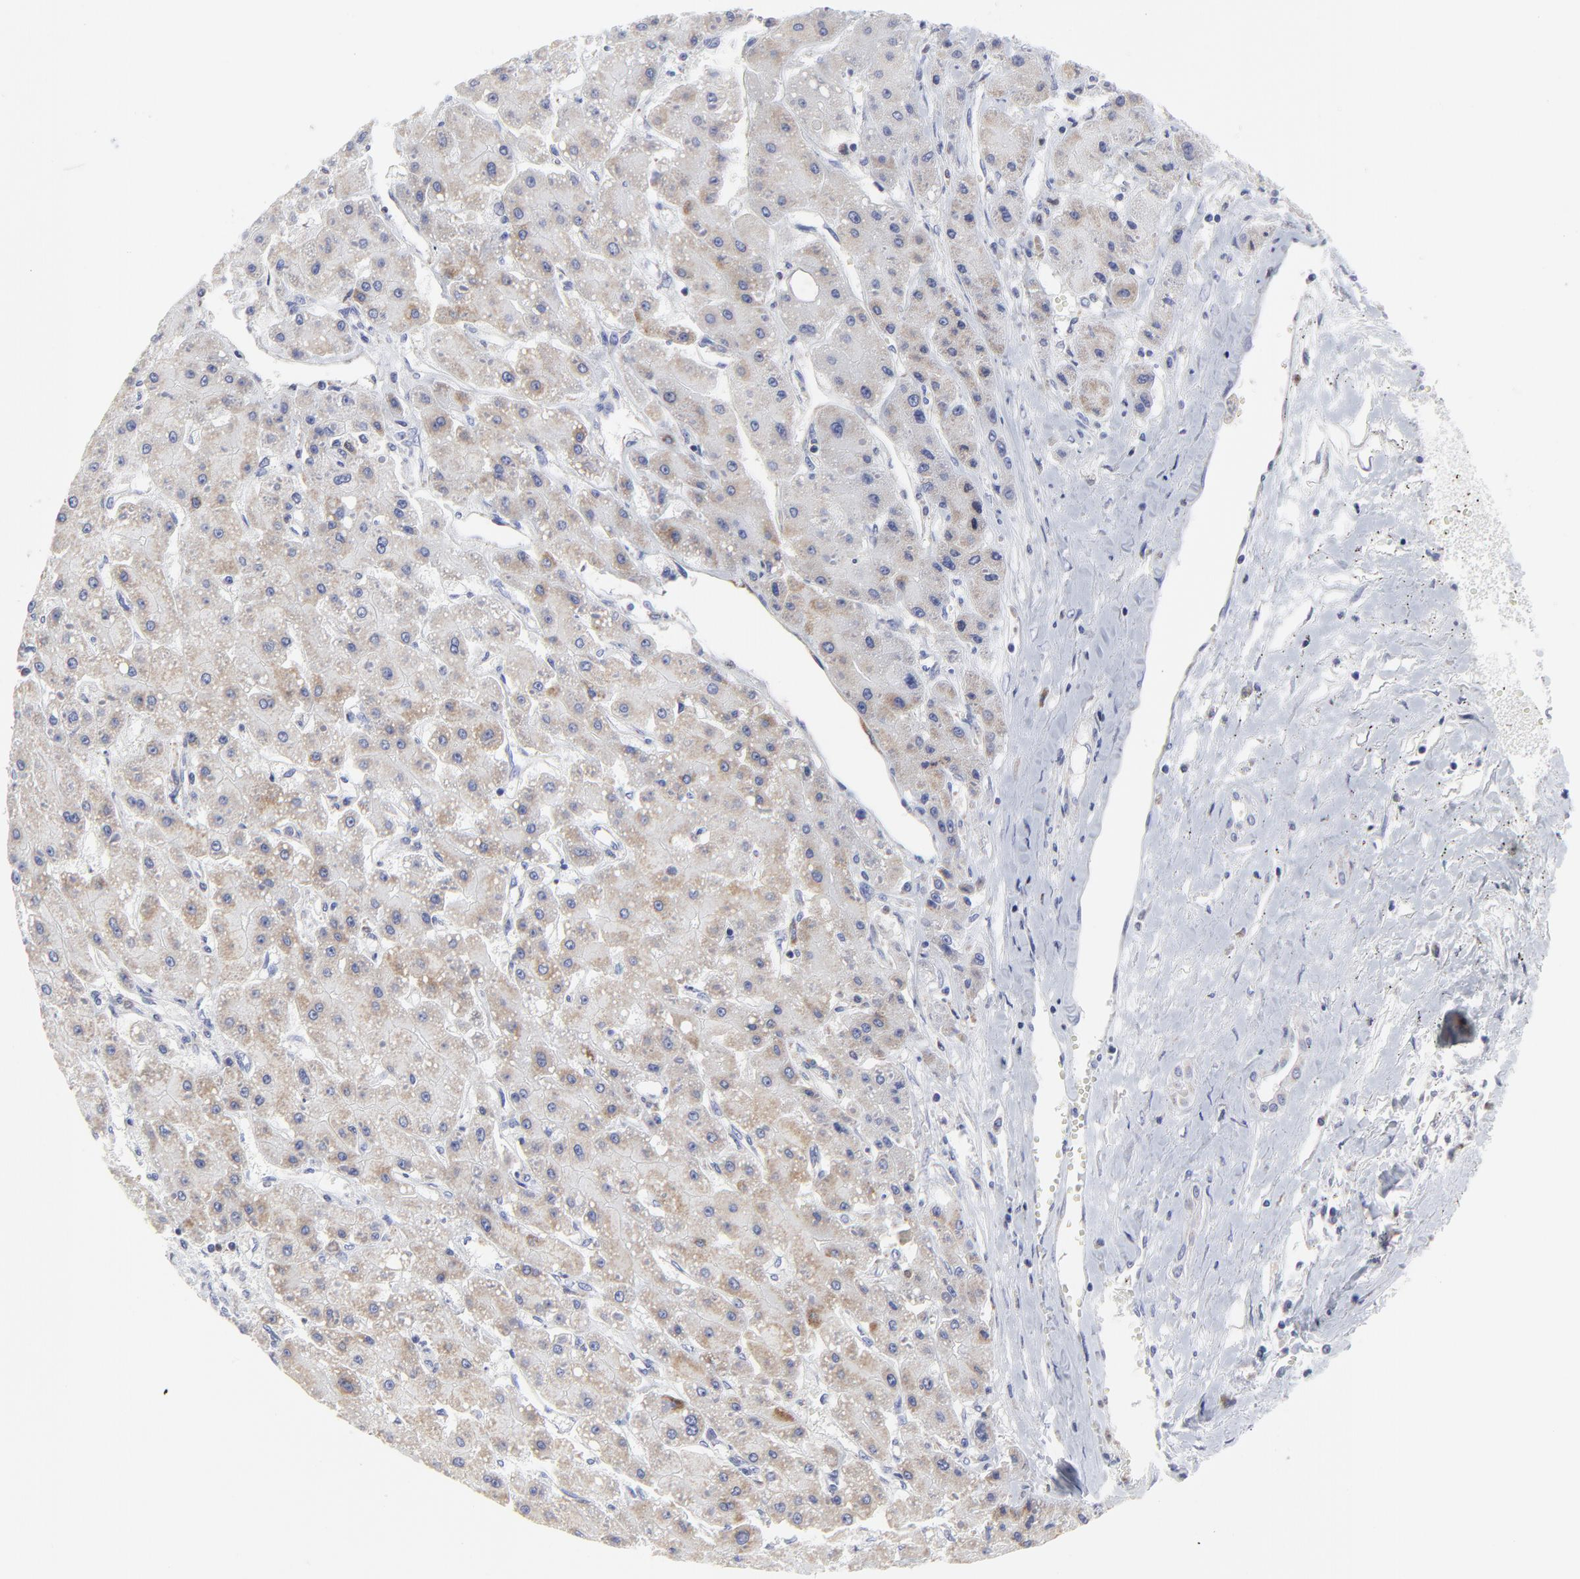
{"staining": {"intensity": "weak", "quantity": ">75%", "location": "cytoplasmic/membranous"}, "tissue": "liver cancer", "cell_type": "Tumor cells", "image_type": "cancer", "snomed": [{"axis": "morphology", "description": "Carcinoma, Hepatocellular, NOS"}, {"axis": "topography", "description": "Liver"}], "caption": "Tumor cells reveal low levels of weak cytoplasmic/membranous expression in about >75% of cells in hepatocellular carcinoma (liver). Nuclei are stained in blue.", "gene": "NCAPH", "patient": {"sex": "female", "age": 52}}